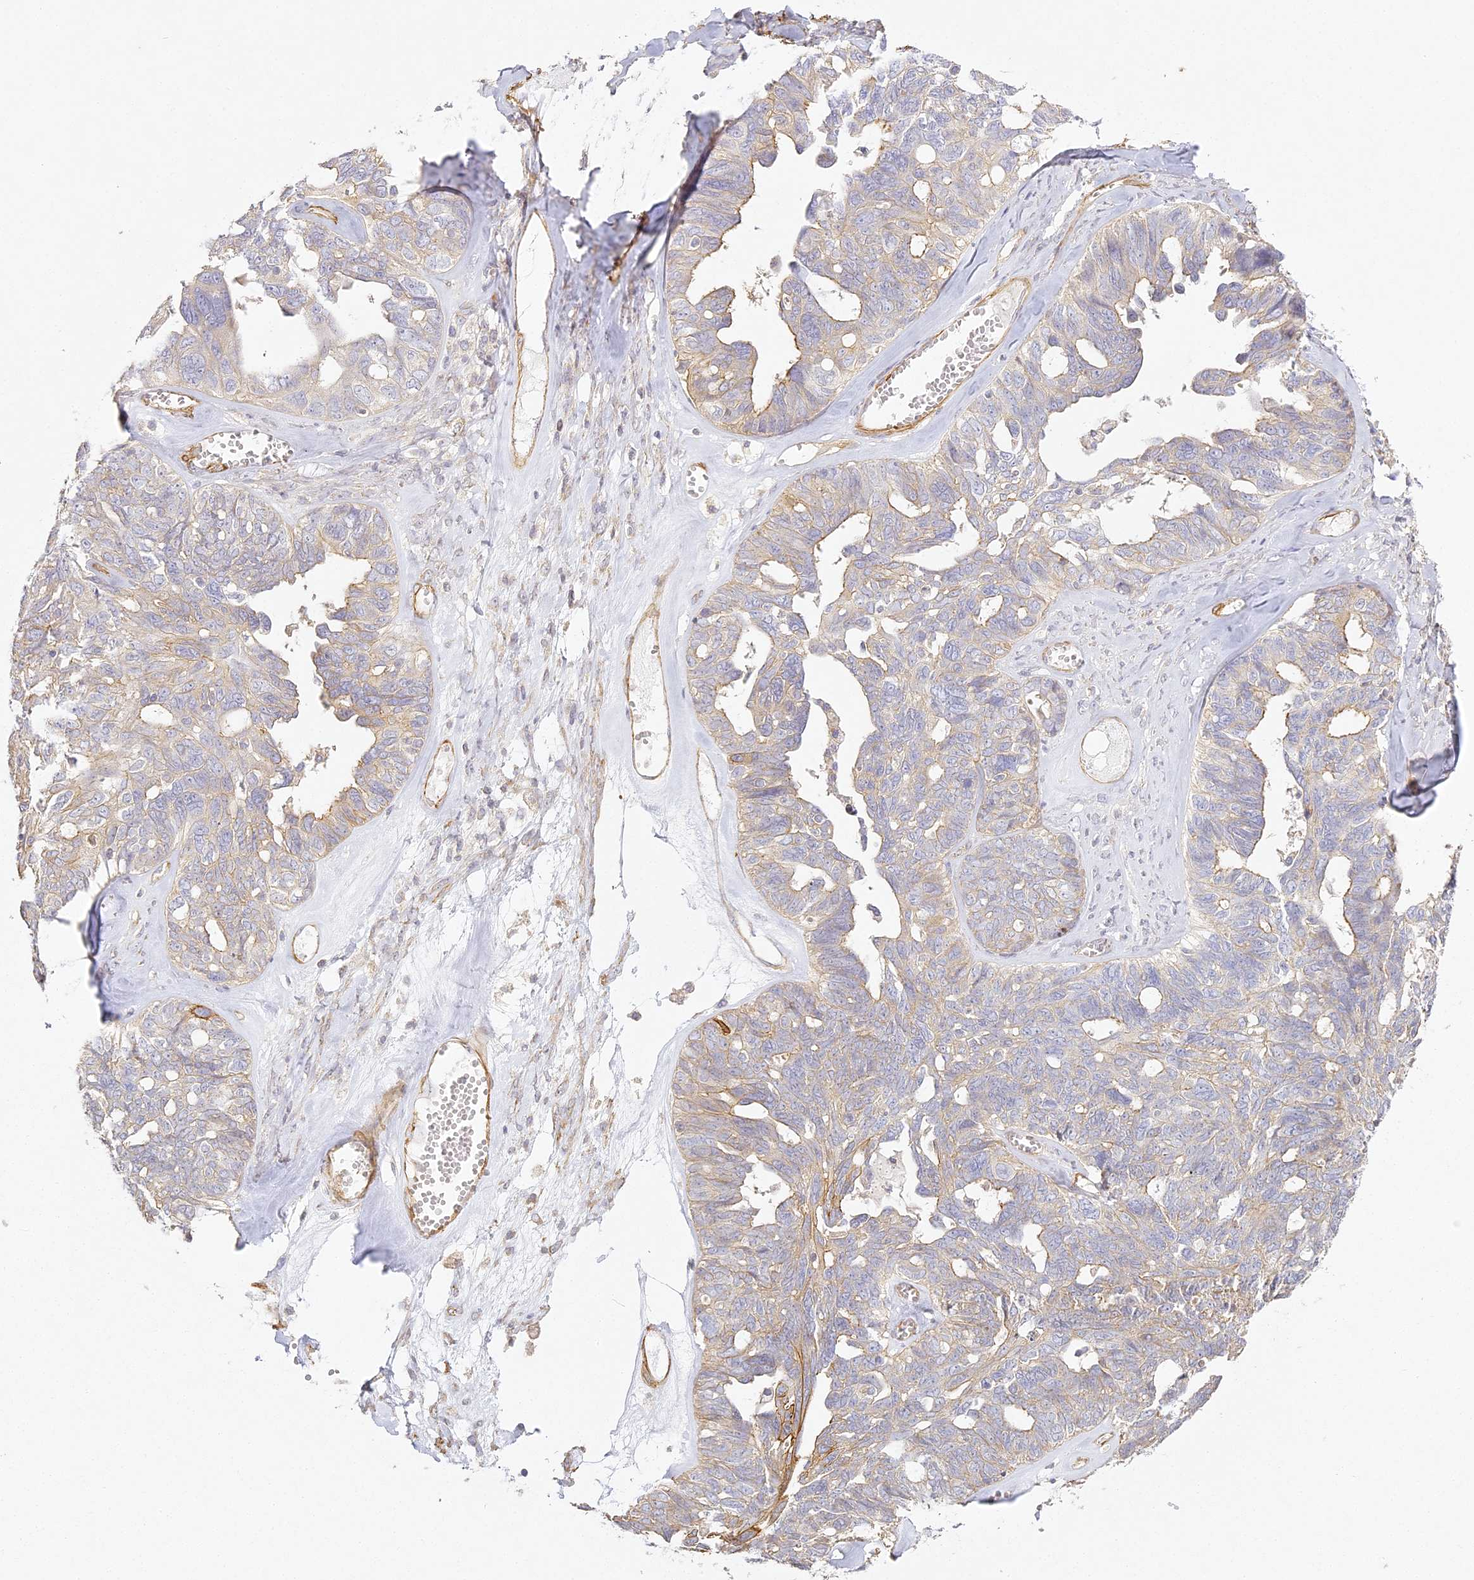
{"staining": {"intensity": "weak", "quantity": "<25%", "location": "cytoplasmic/membranous"}, "tissue": "ovarian cancer", "cell_type": "Tumor cells", "image_type": "cancer", "snomed": [{"axis": "morphology", "description": "Cystadenocarcinoma, serous, NOS"}, {"axis": "topography", "description": "Ovary"}], "caption": "The micrograph shows no staining of tumor cells in ovarian serous cystadenocarcinoma.", "gene": "MED28", "patient": {"sex": "female", "age": 79}}